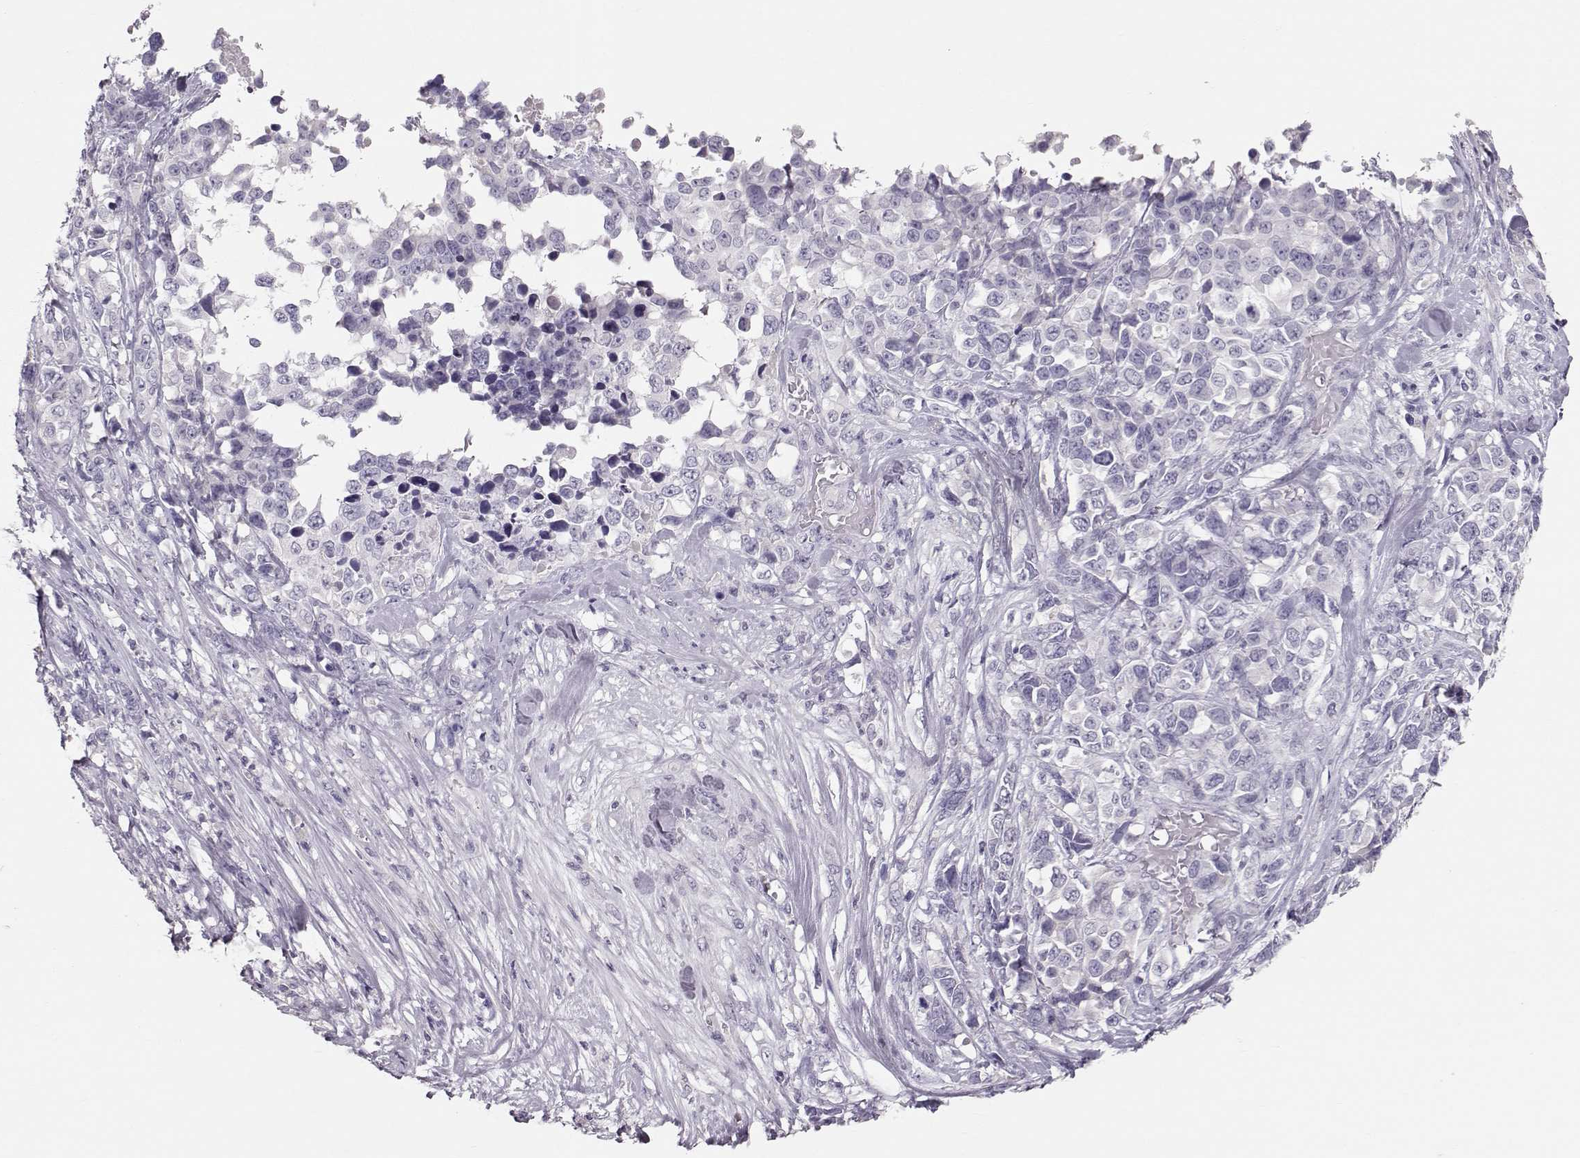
{"staining": {"intensity": "negative", "quantity": "none", "location": "none"}, "tissue": "melanoma", "cell_type": "Tumor cells", "image_type": "cancer", "snomed": [{"axis": "morphology", "description": "Malignant melanoma, Metastatic site"}, {"axis": "topography", "description": "Skin"}], "caption": "There is no significant expression in tumor cells of malignant melanoma (metastatic site).", "gene": "POU1F1", "patient": {"sex": "male", "age": 84}}